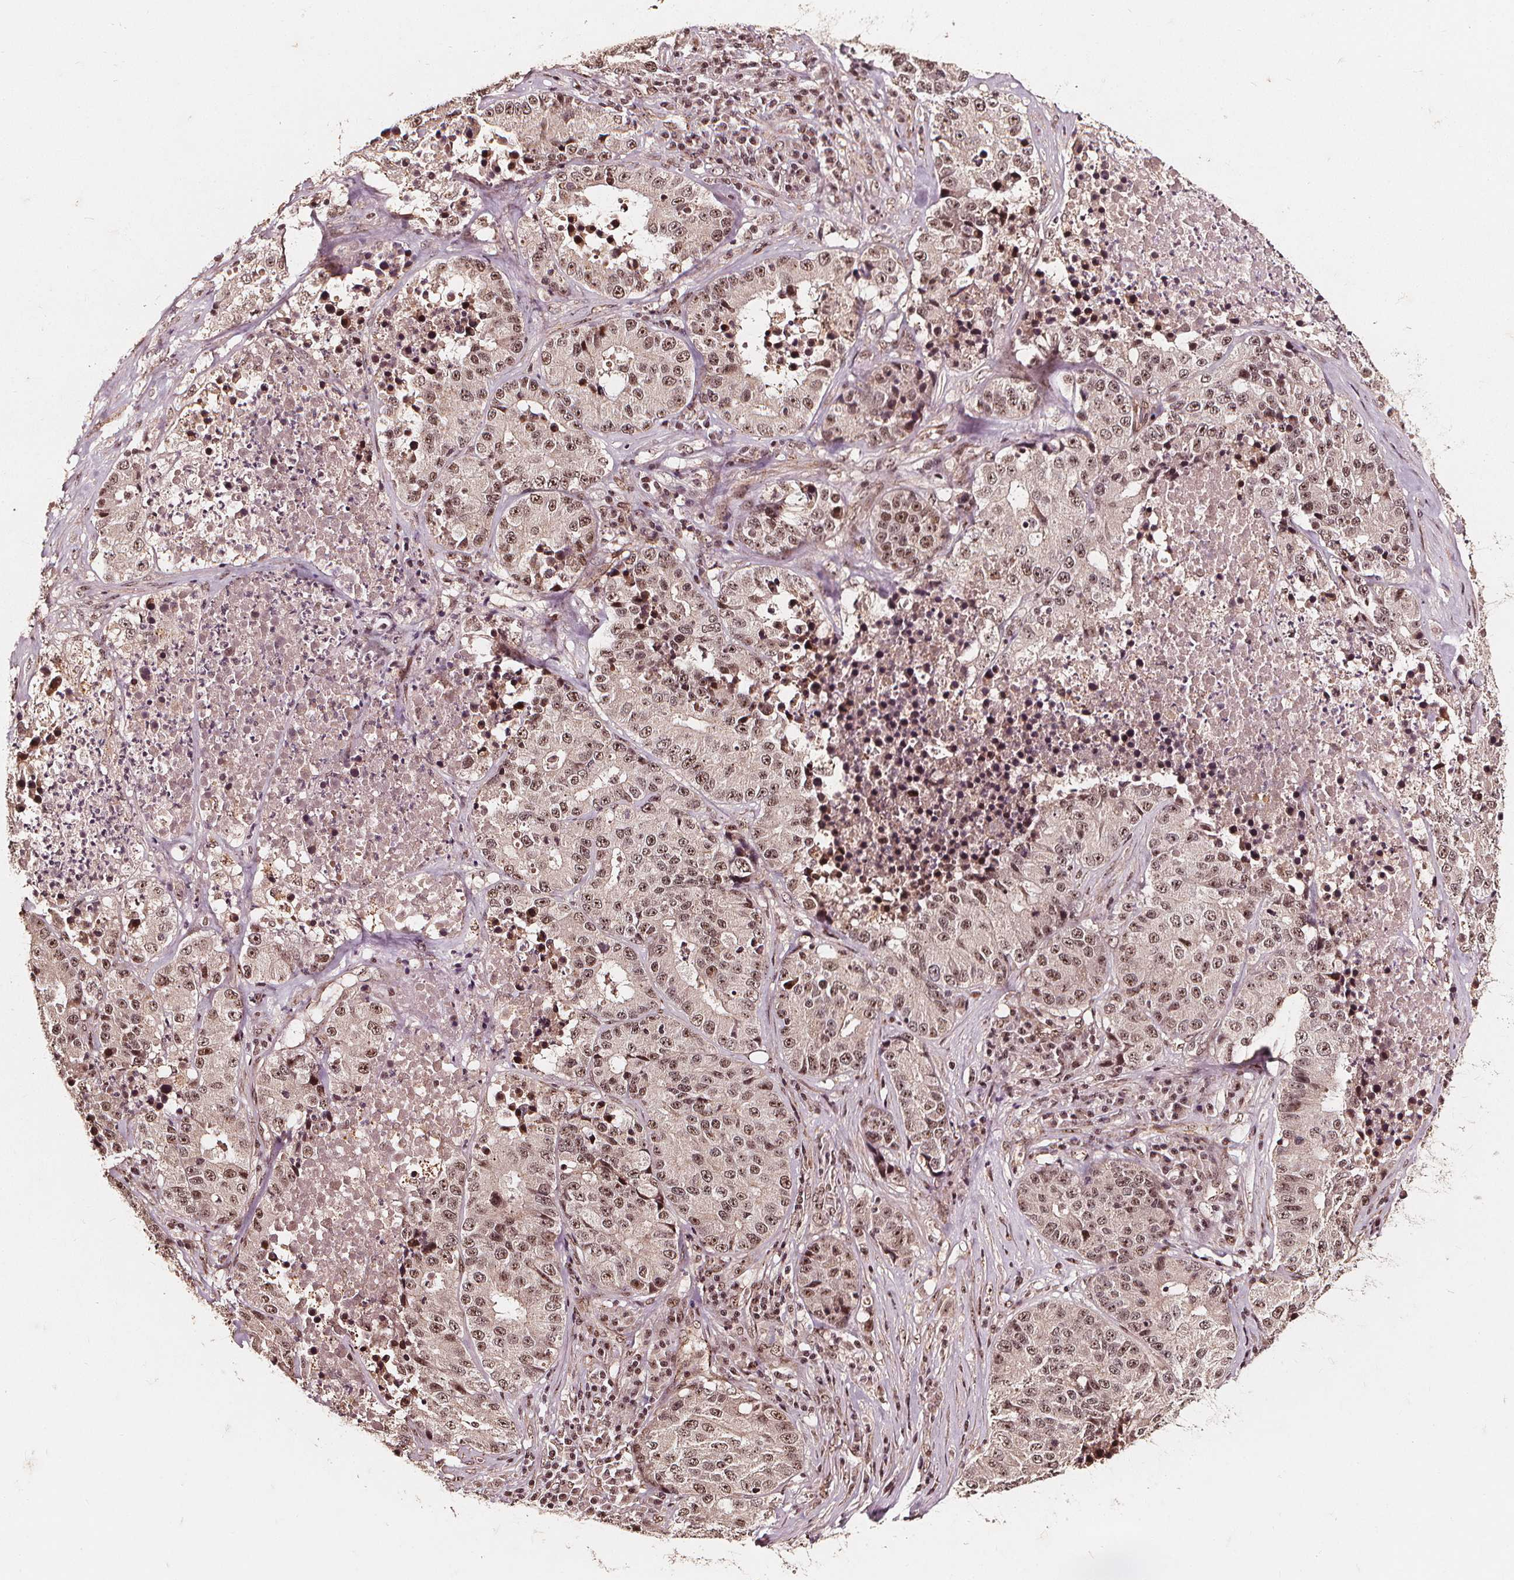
{"staining": {"intensity": "moderate", "quantity": ">75%", "location": "nuclear"}, "tissue": "stomach cancer", "cell_type": "Tumor cells", "image_type": "cancer", "snomed": [{"axis": "morphology", "description": "Adenocarcinoma, NOS"}, {"axis": "topography", "description": "Stomach"}], "caption": "Immunohistochemical staining of adenocarcinoma (stomach) exhibits moderate nuclear protein positivity in approximately >75% of tumor cells.", "gene": "EXOSC9", "patient": {"sex": "male", "age": 71}}